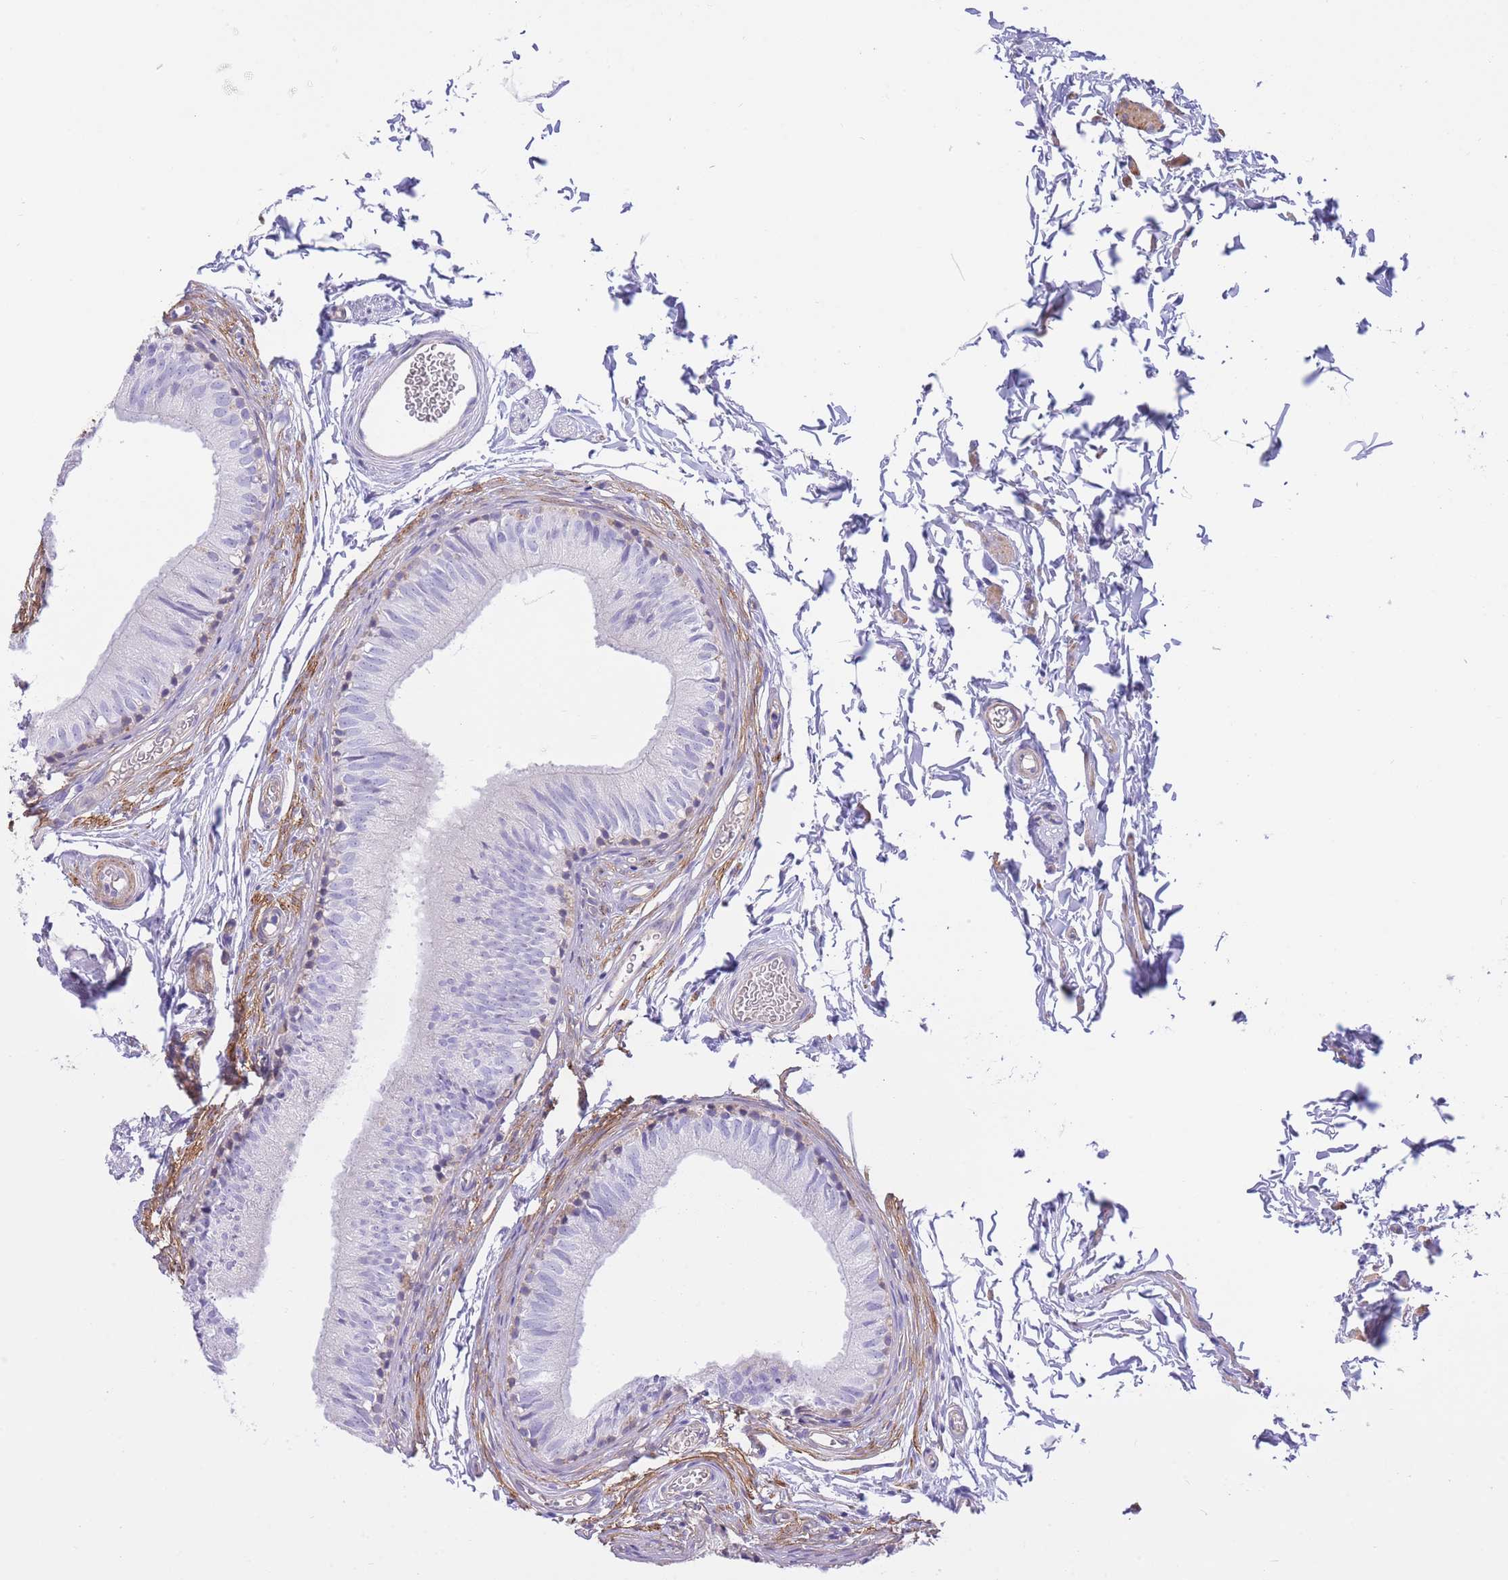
{"staining": {"intensity": "negative", "quantity": "none", "location": "none"}, "tissue": "epididymis", "cell_type": "Glandular cells", "image_type": "normal", "snomed": [{"axis": "morphology", "description": "Normal tissue, NOS"}, {"axis": "topography", "description": "Epididymis"}], "caption": "Histopathology image shows no significant protein positivity in glandular cells of normal epididymis. The staining is performed using DAB brown chromogen with nuclei counter-stained in using hematoxylin.", "gene": "PGM1", "patient": {"sex": "male", "age": 37}}